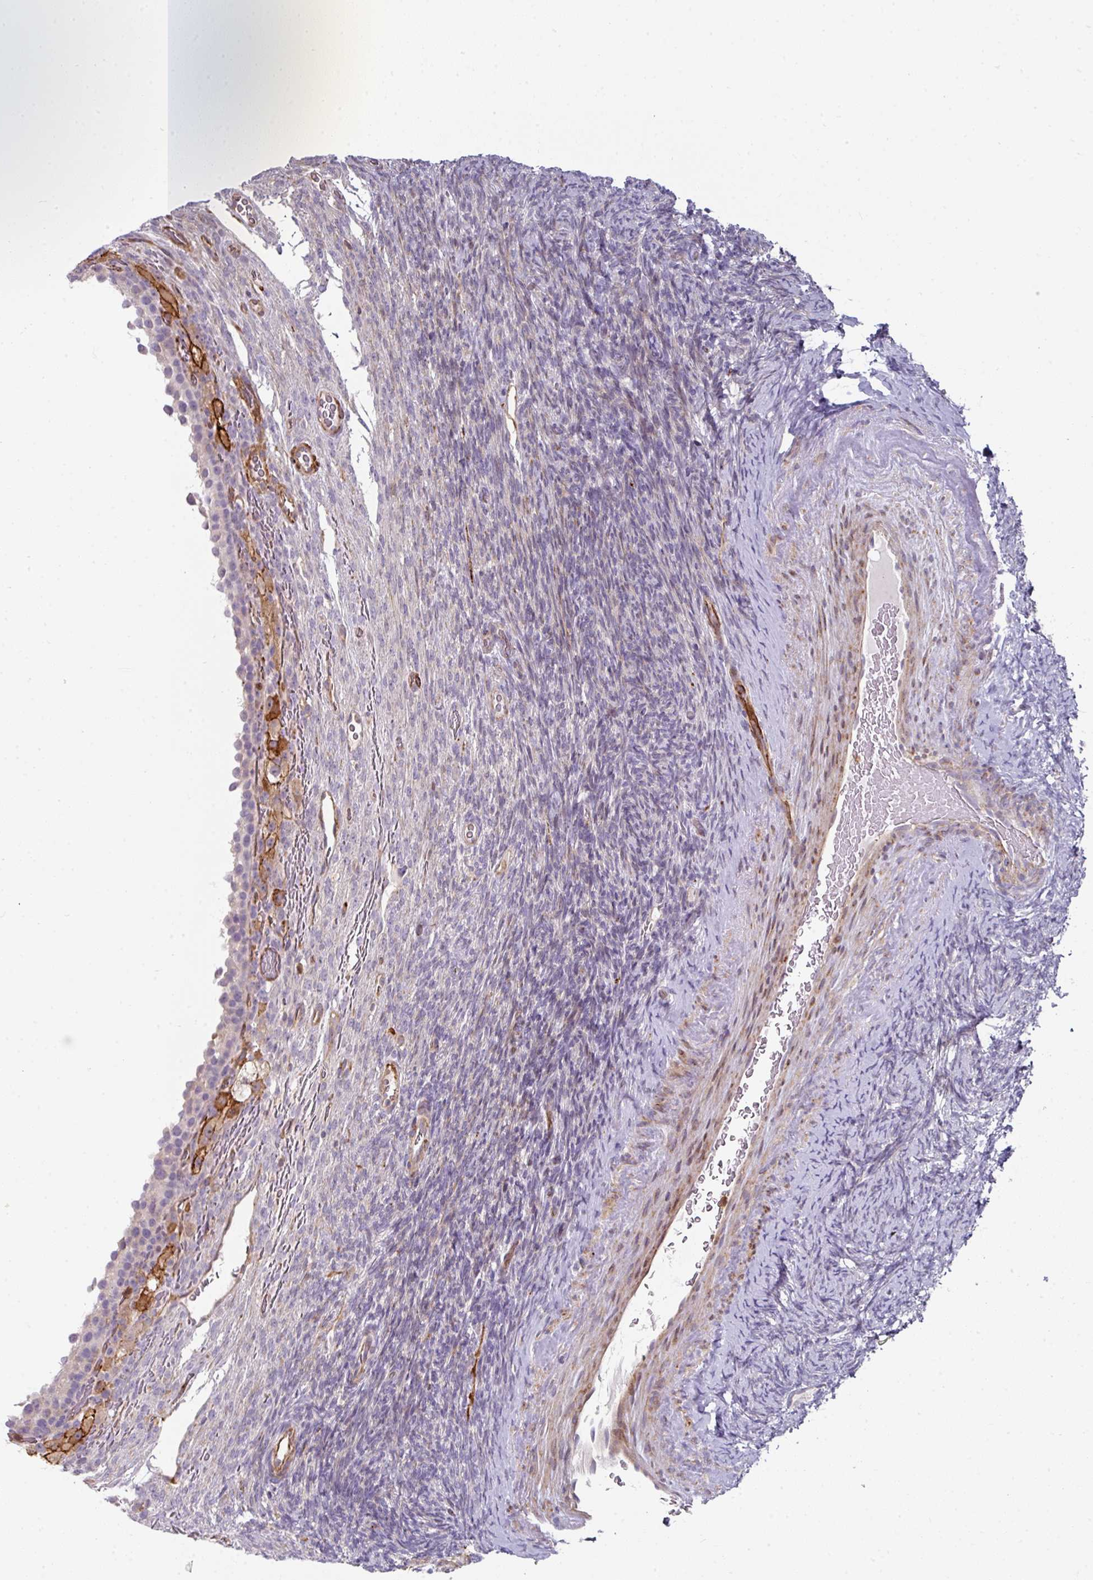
{"staining": {"intensity": "weak", "quantity": "<25%", "location": "cytoplasmic/membranous"}, "tissue": "ovary", "cell_type": "Ovarian stroma cells", "image_type": "normal", "snomed": [{"axis": "morphology", "description": "Normal tissue, NOS"}, {"axis": "topography", "description": "Ovary"}], "caption": "Ovary stained for a protein using immunohistochemistry demonstrates no positivity ovarian stroma cells.", "gene": "BEND5", "patient": {"sex": "female", "age": 34}}